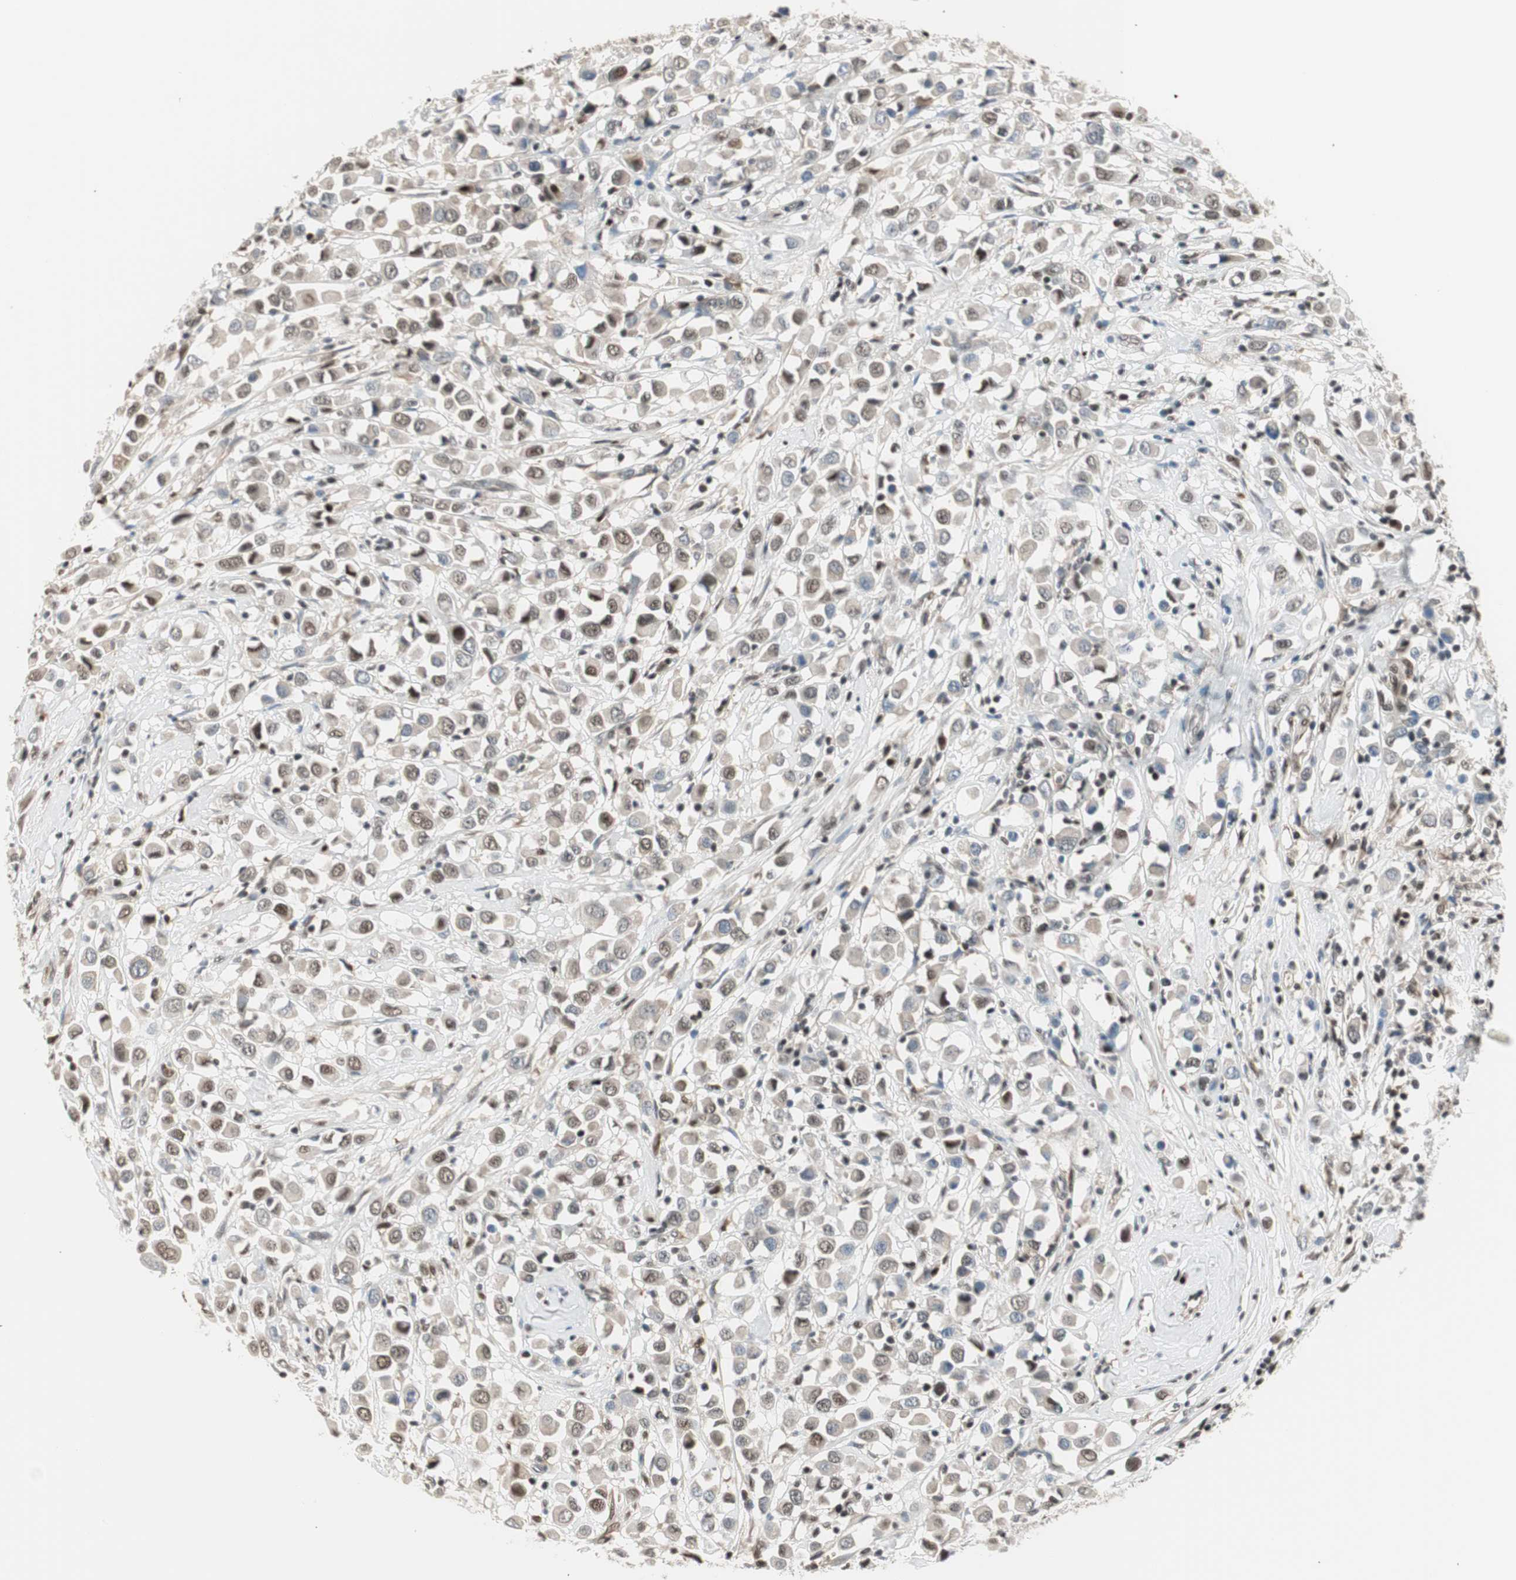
{"staining": {"intensity": "moderate", "quantity": "25%-75%", "location": "nuclear"}, "tissue": "breast cancer", "cell_type": "Tumor cells", "image_type": "cancer", "snomed": [{"axis": "morphology", "description": "Duct carcinoma"}, {"axis": "topography", "description": "Breast"}], "caption": "Breast cancer tissue reveals moderate nuclear staining in approximately 25%-75% of tumor cells", "gene": "LONP2", "patient": {"sex": "female", "age": 61}}